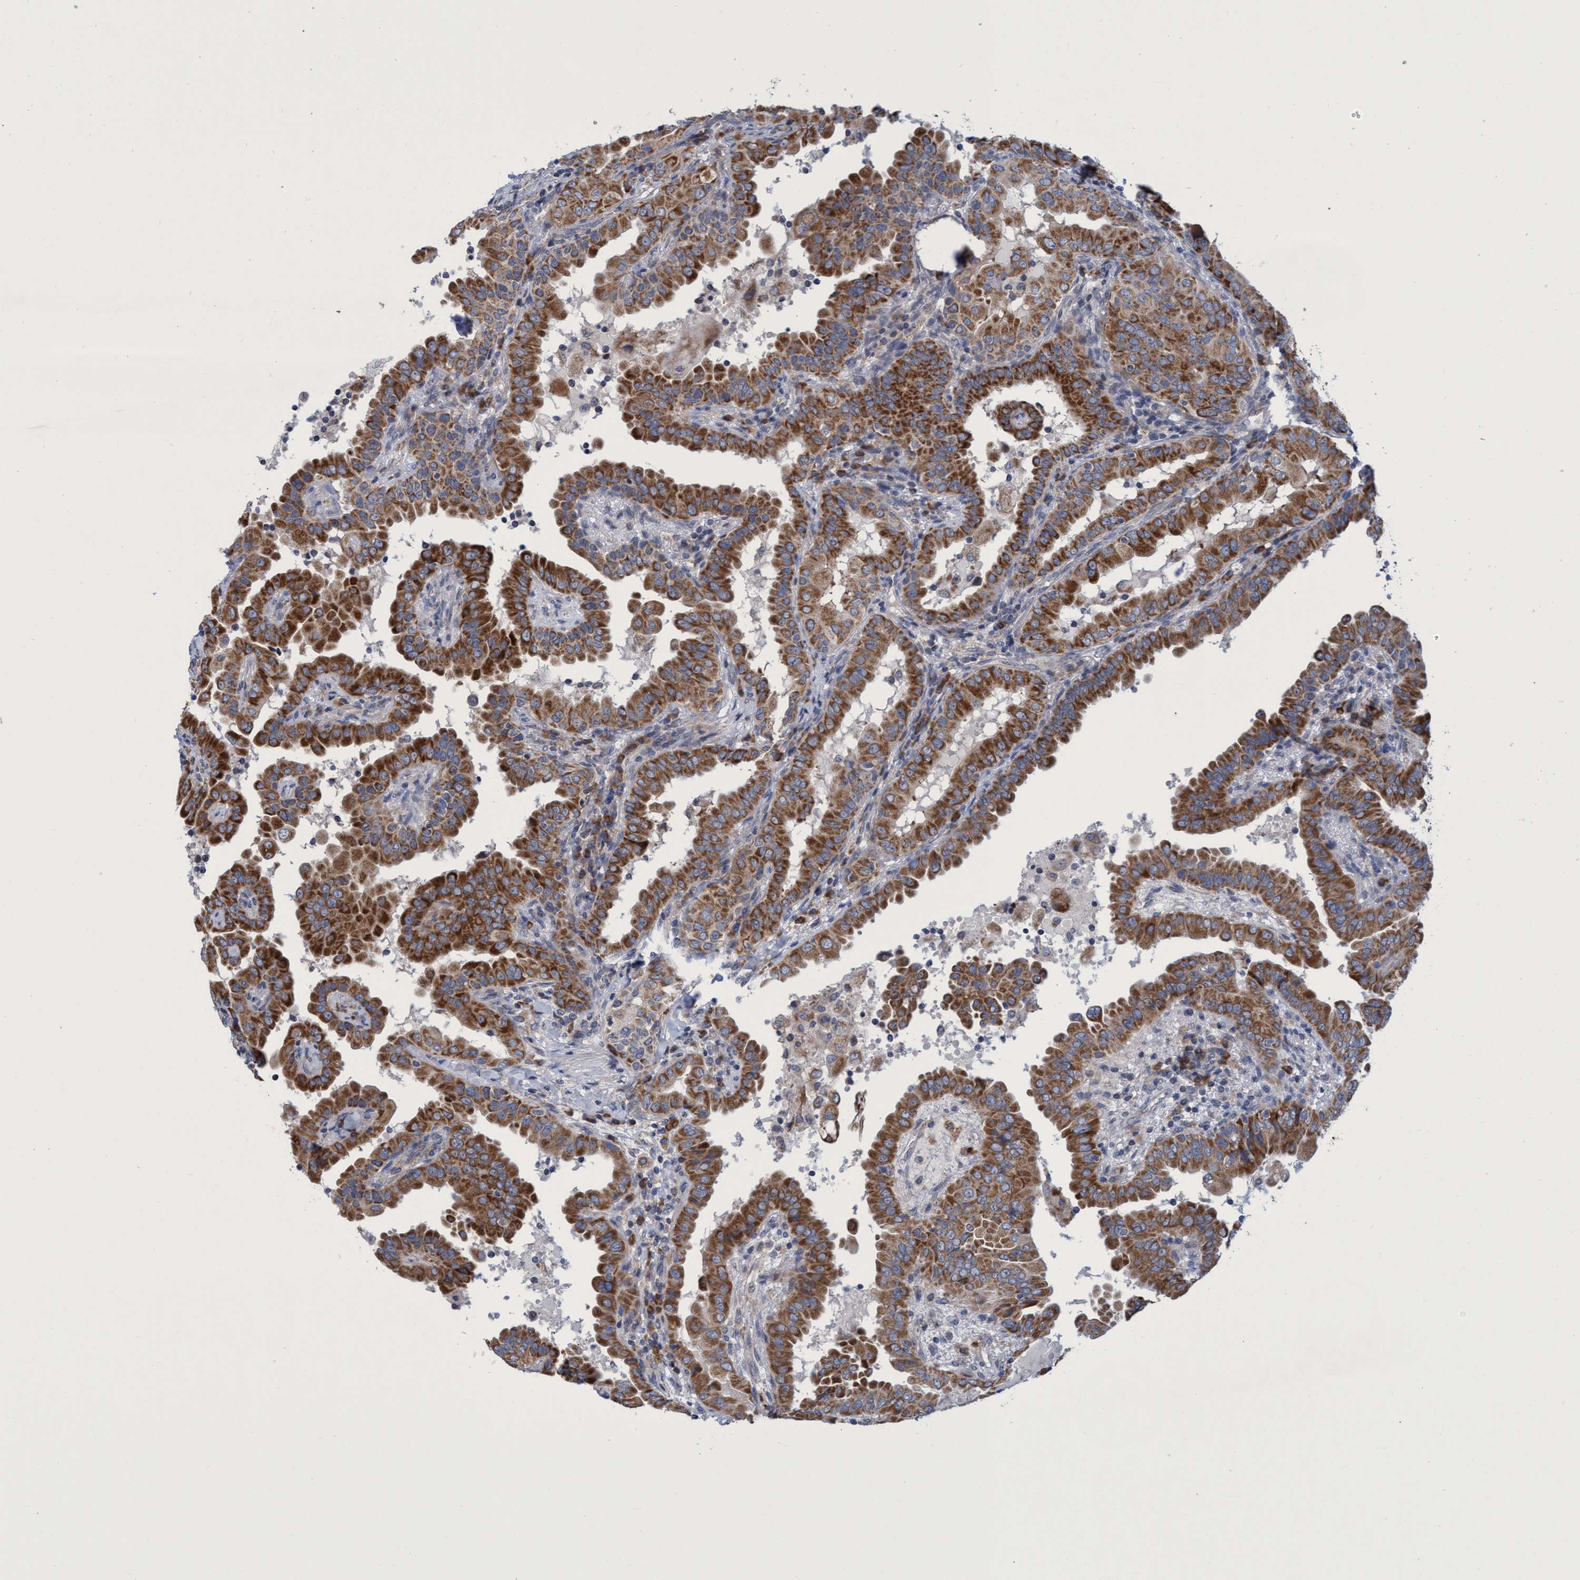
{"staining": {"intensity": "strong", "quantity": ">75%", "location": "cytoplasmic/membranous"}, "tissue": "thyroid cancer", "cell_type": "Tumor cells", "image_type": "cancer", "snomed": [{"axis": "morphology", "description": "Papillary adenocarcinoma, NOS"}, {"axis": "topography", "description": "Thyroid gland"}], "caption": "IHC image of thyroid cancer (papillary adenocarcinoma) stained for a protein (brown), which demonstrates high levels of strong cytoplasmic/membranous expression in approximately >75% of tumor cells.", "gene": "NAT16", "patient": {"sex": "male", "age": 33}}